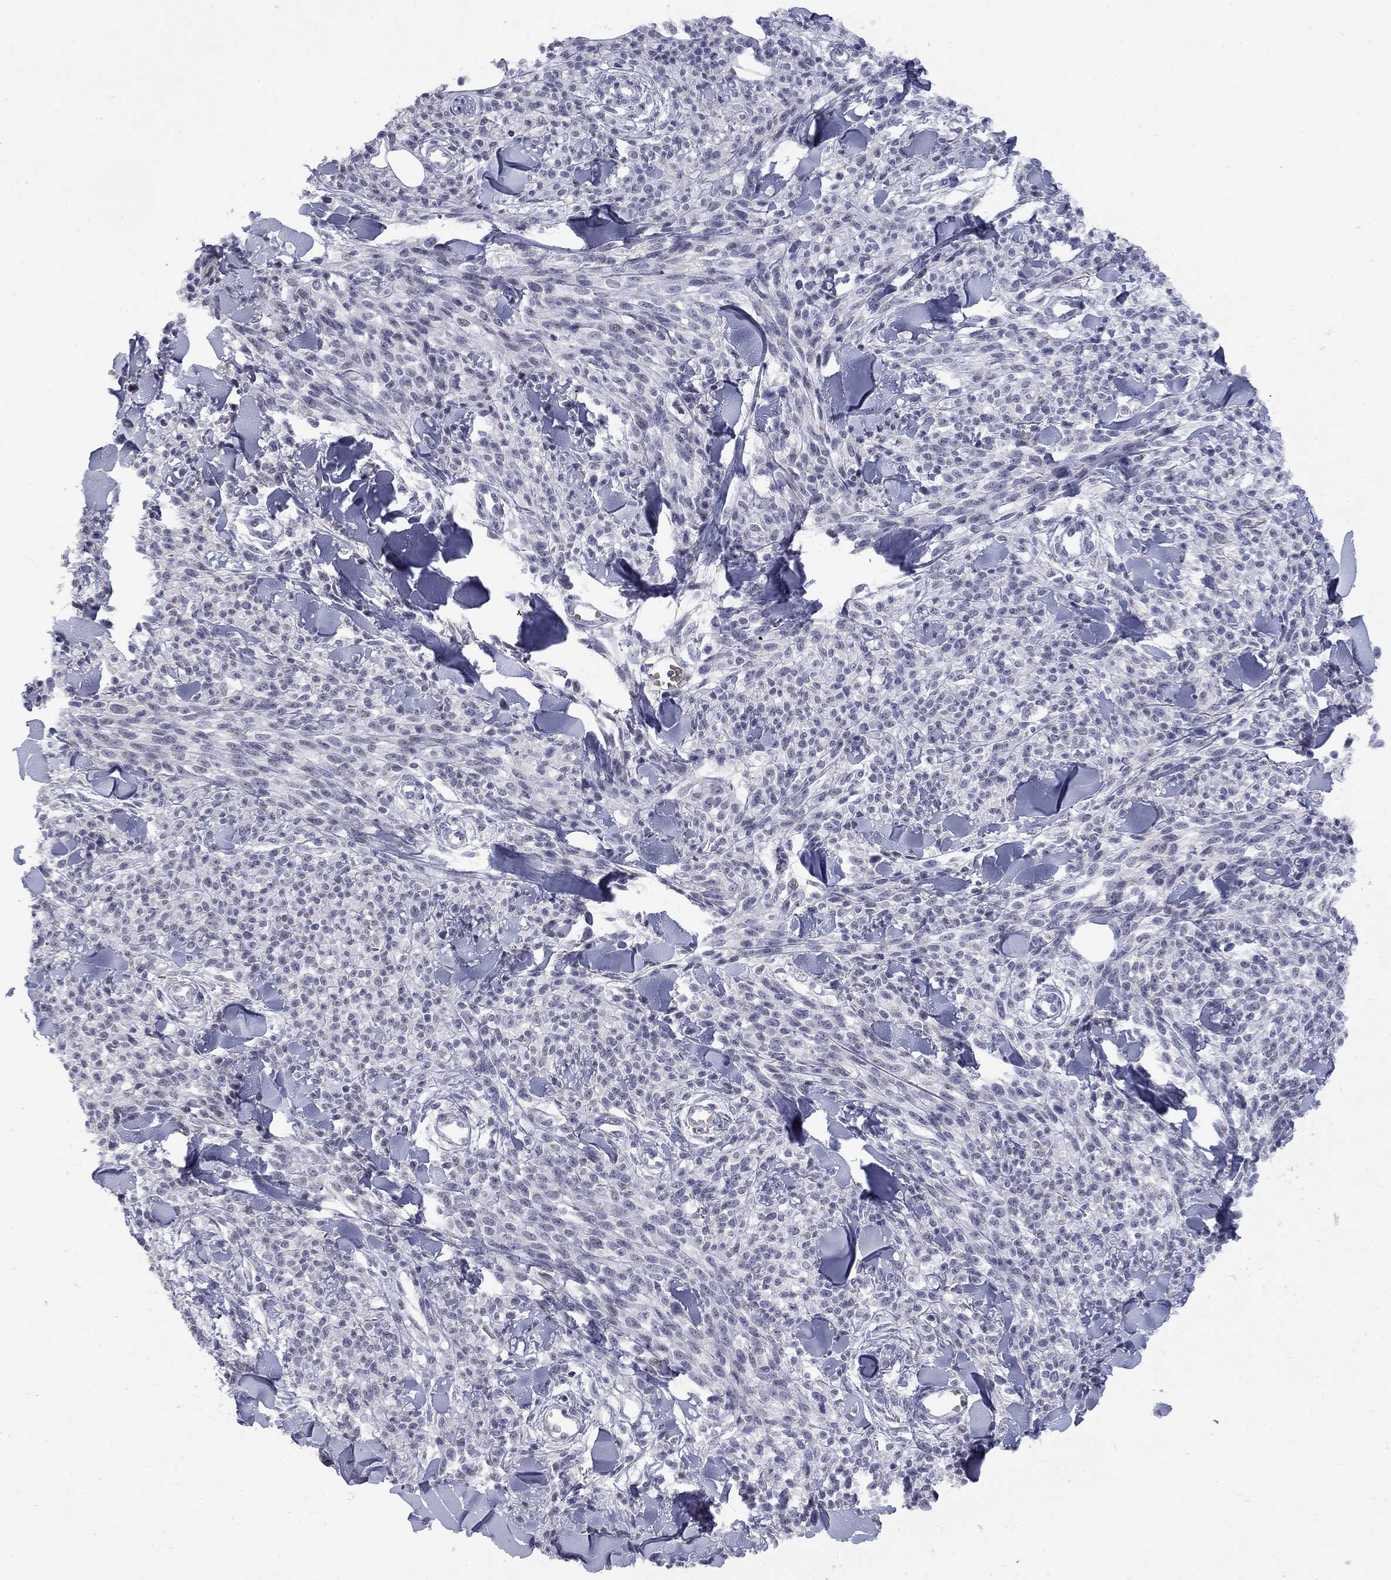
{"staining": {"intensity": "negative", "quantity": "none", "location": "none"}, "tissue": "melanoma", "cell_type": "Tumor cells", "image_type": "cancer", "snomed": [{"axis": "morphology", "description": "Malignant melanoma, NOS"}, {"axis": "topography", "description": "Skin"}, {"axis": "topography", "description": "Skin of trunk"}], "caption": "Tumor cells are negative for protein expression in human malignant melanoma. The staining is performed using DAB (3,3'-diaminobenzidine) brown chromogen with nuclei counter-stained in using hematoxylin.", "gene": "HTR4", "patient": {"sex": "male", "age": 74}}